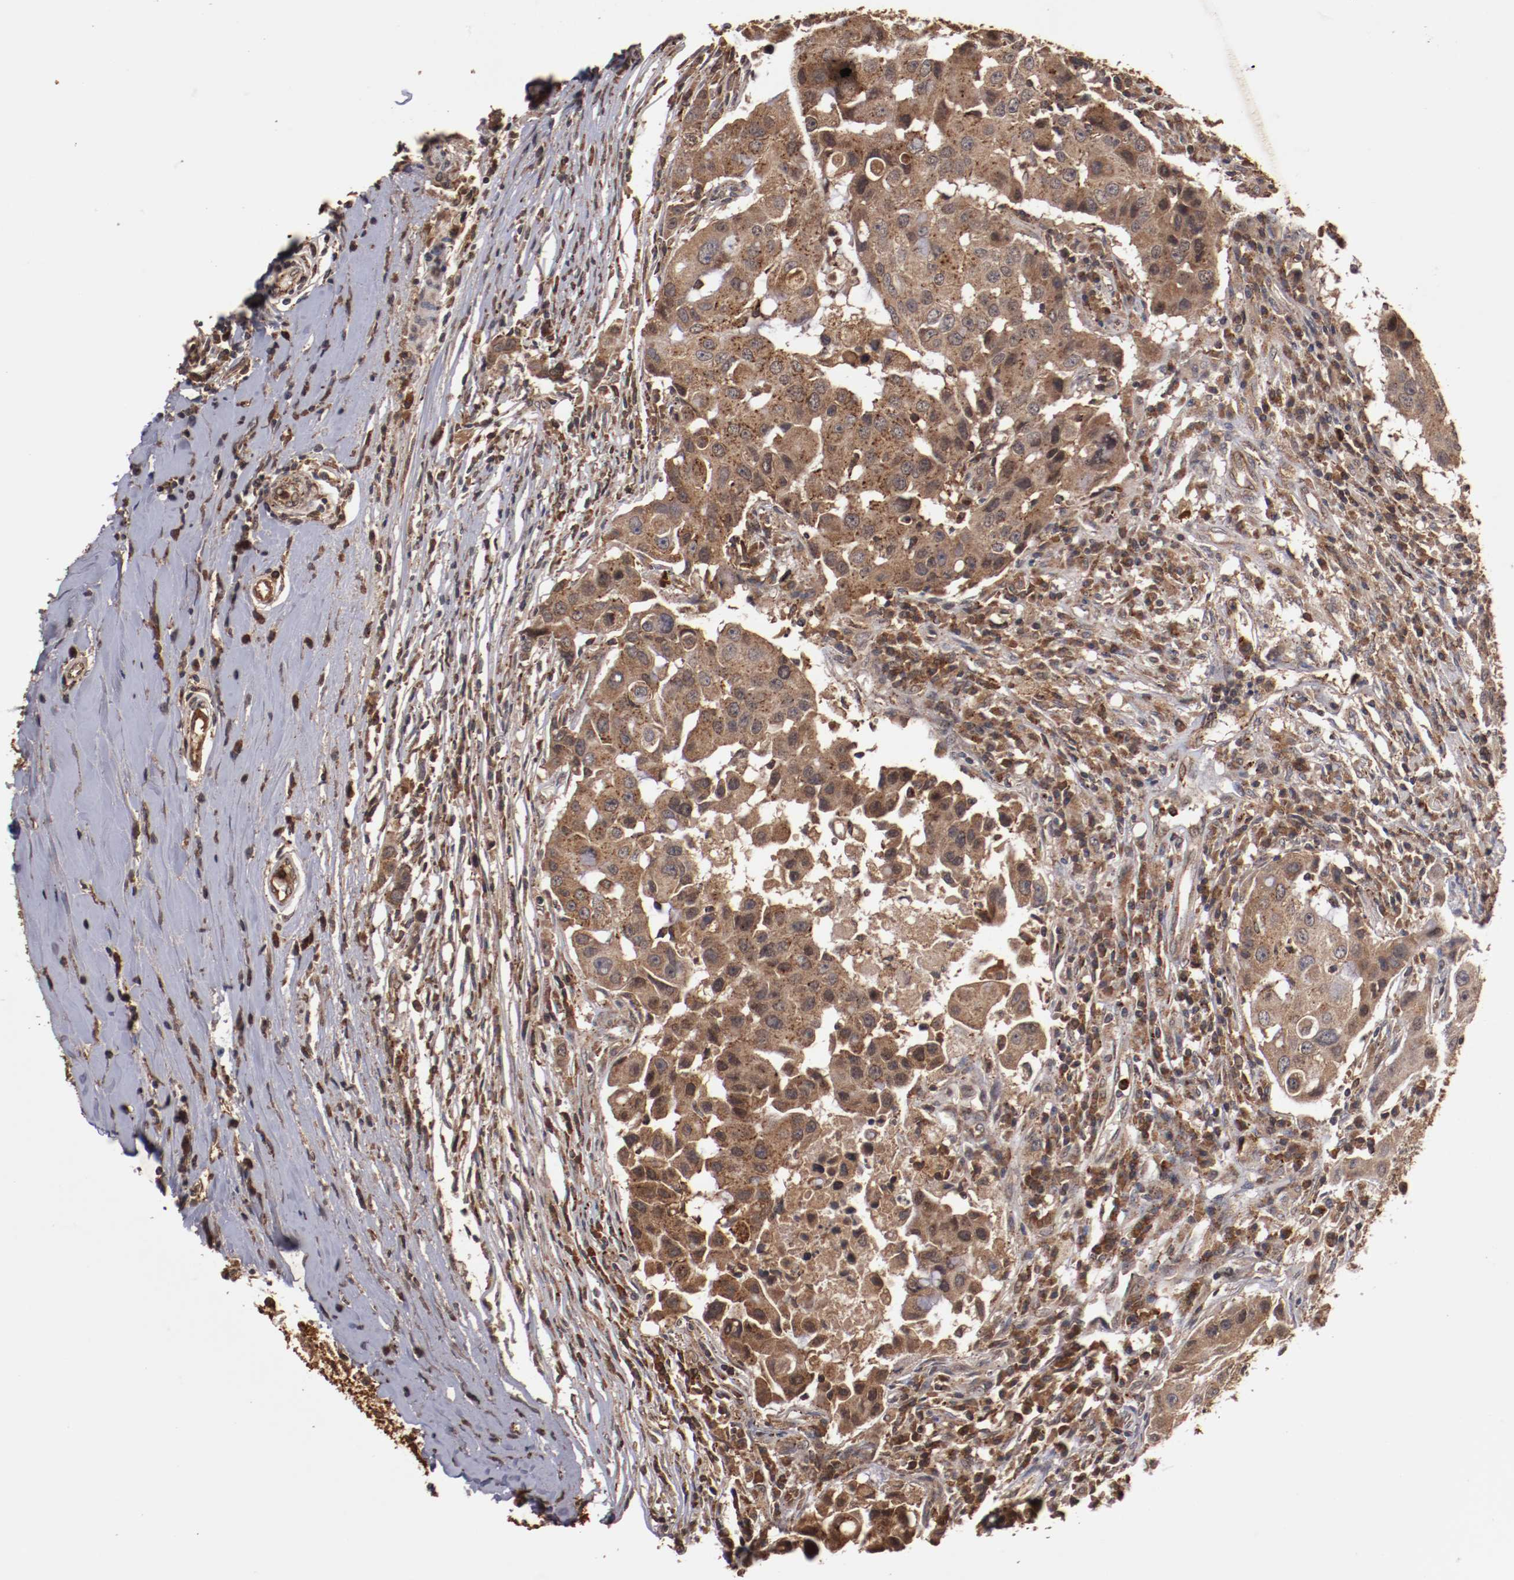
{"staining": {"intensity": "strong", "quantity": ">75%", "location": "cytoplasmic/membranous"}, "tissue": "breast cancer", "cell_type": "Tumor cells", "image_type": "cancer", "snomed": [{"axis": "morphology", "description": "Duct carcinoma"}, {"axis": "topography", "description": "Breast"}], "caption": "Breast cancer was stained to show a protein in brown. There is high levels of strong cytoplasmic/membranous staining in approximately >75% of tumor cells. The protein is stained brown, and the nuclei are stained in blue (DAB (3,3'-diaminobenzidine) IHC with brightfield microscopy, high magnification).", "gene": "TENM1", "patient": {"sex": "female", "age": 27}}